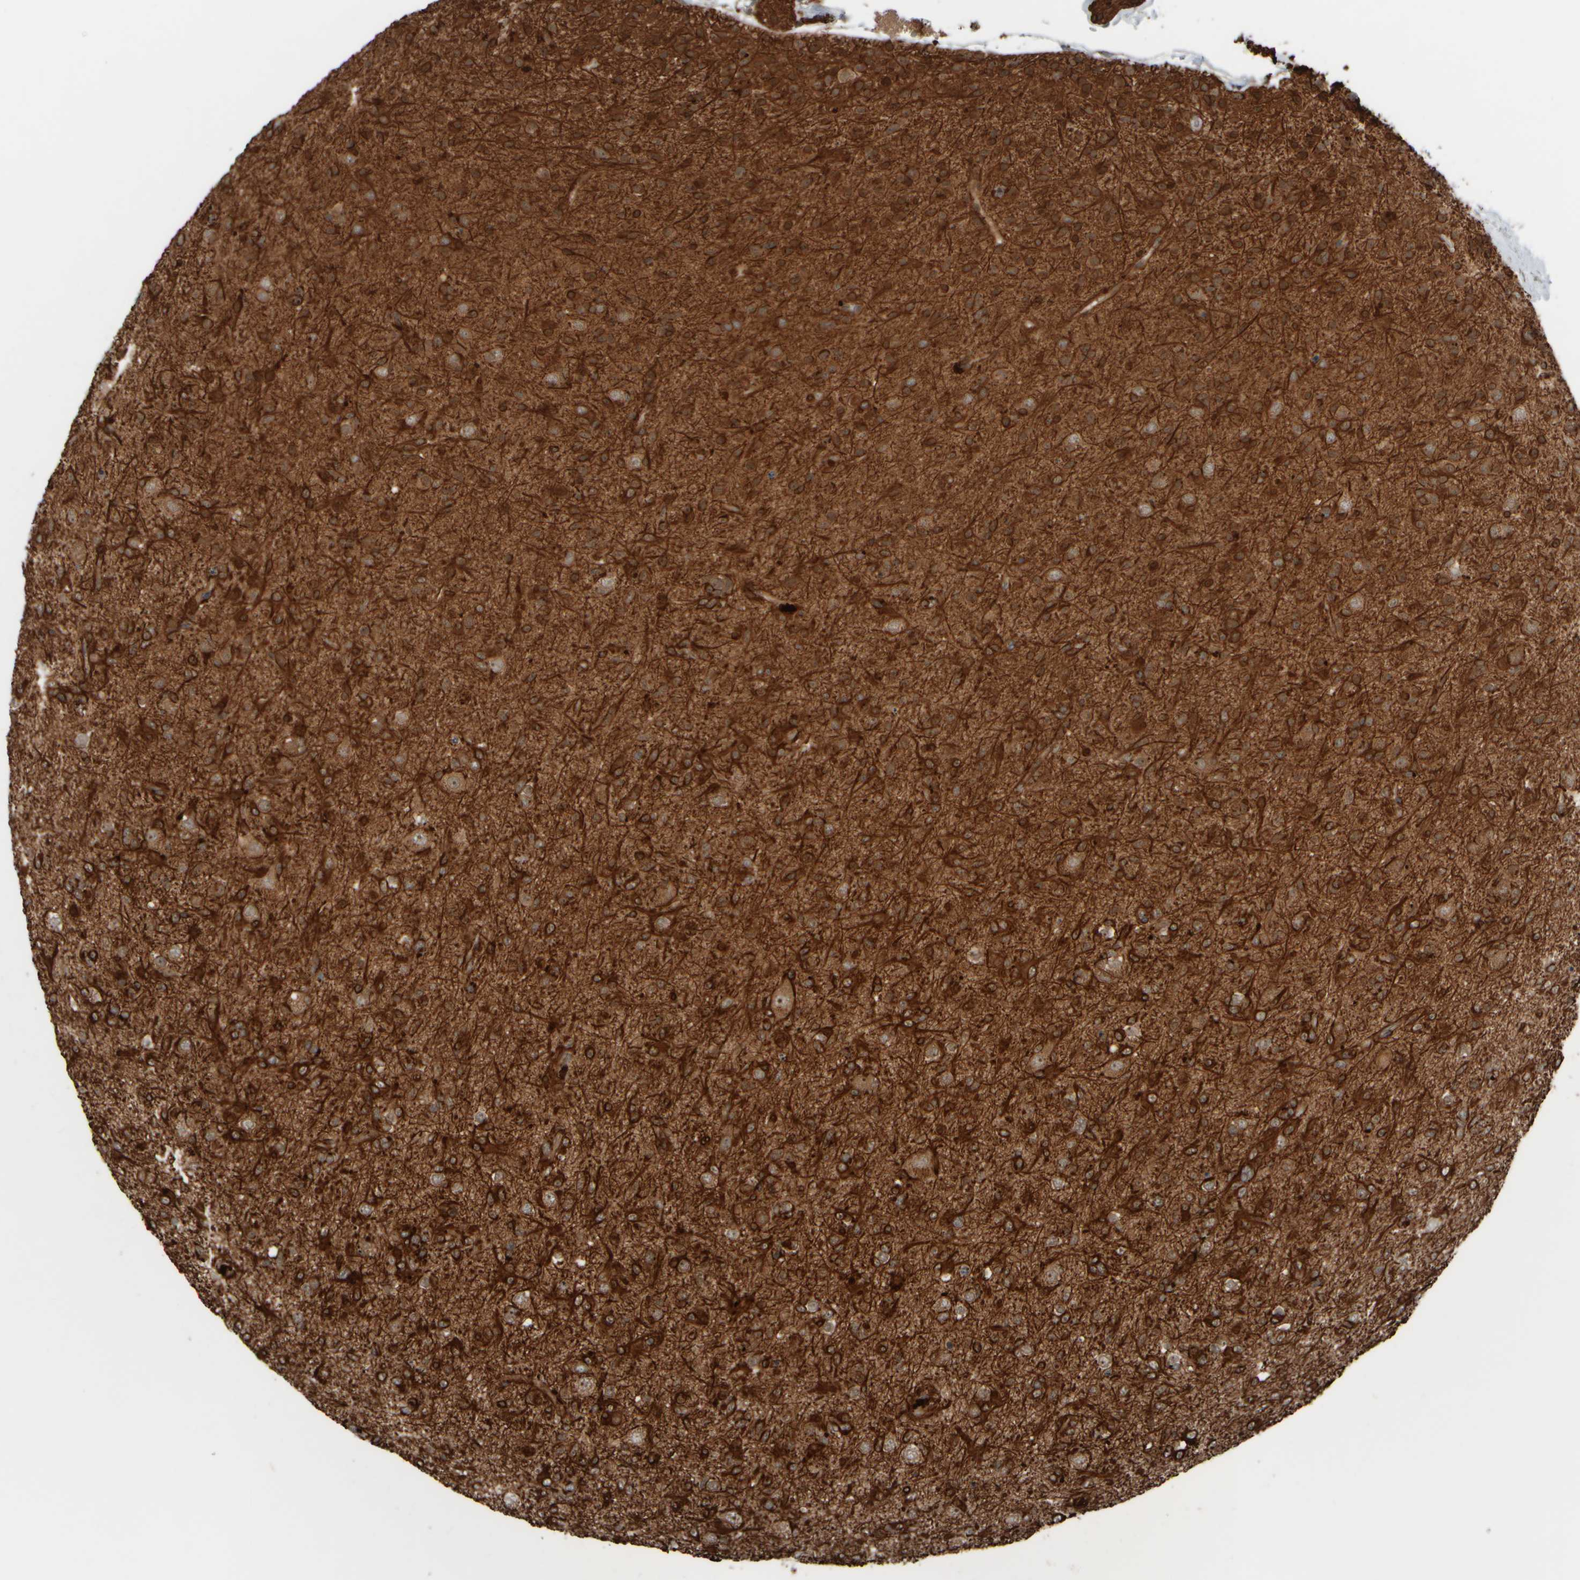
{"staining": {"intensity": "strong", "quantity": ">75%", "location": "cytoplasmic/membranous"}, "tissue": "glioma", "cell_type": "Tumor cells", "image_type": "cancer", "snomed": [{"axis": "morphology", "description": "Glioma, malignant, Low grade"}, {"axis": "topography", "description": "Brain"}], "caption": "DAB immunohistochemical staining of malignant glioma (low-grade) reveals strong cytoplasmic/membranous protein expression in approximately >75% of tumor cells. (DAB (3,3'-diaminobenzidine) = brown stain, brightfield microscopy at high magnification).", "gene": "GIGYF1", "patient": {"sex": "male", "age": 65}}